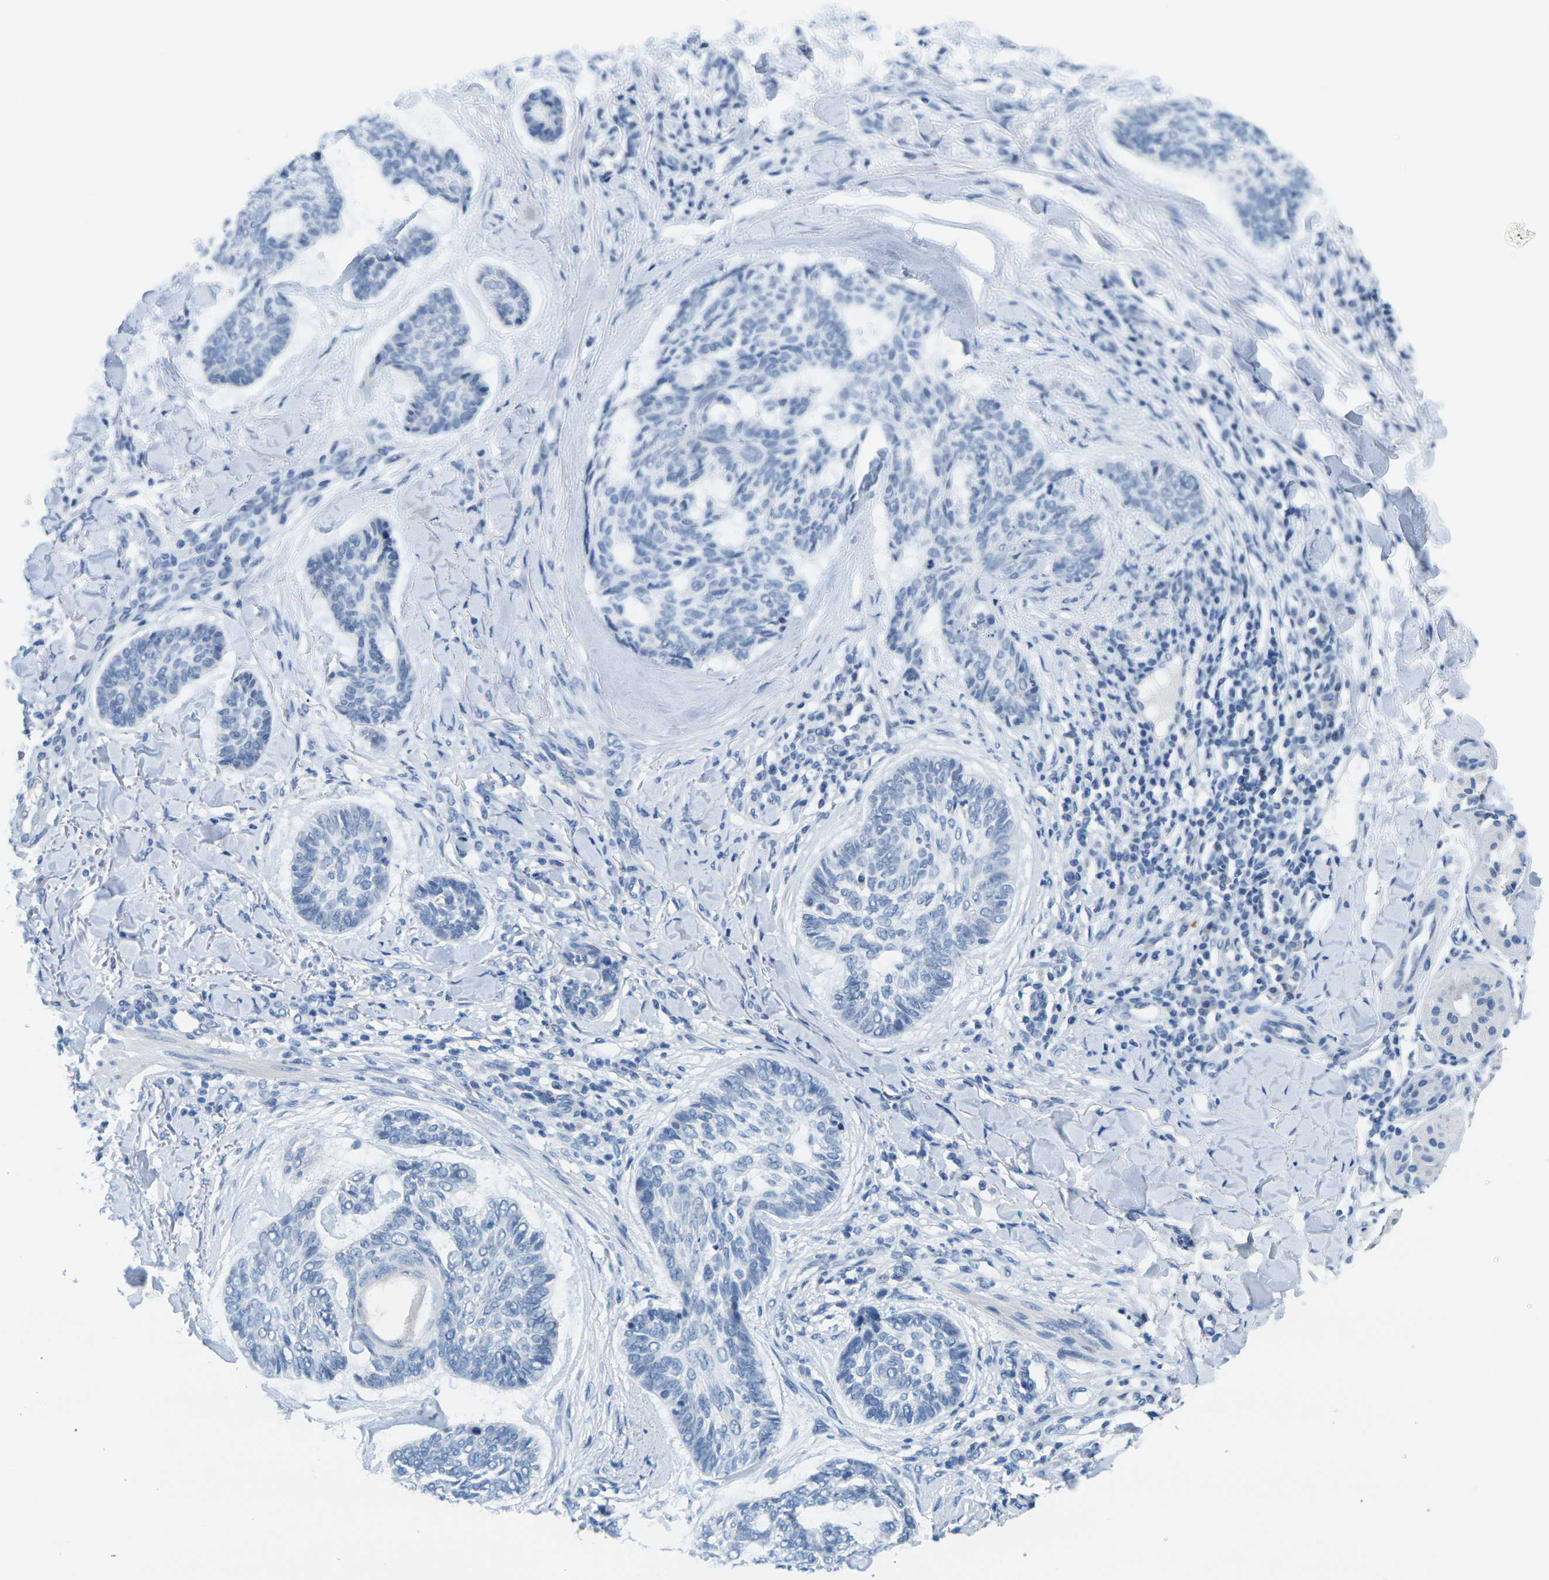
{"staining": {"intensity": "negative", "quantity": "none", "location": "none"}, "tissue": "skin cancer", "cell_type": "Tumor cells", "image_type": "cancer", "snomed": [{"axis": "morphology", "description": "Basal cell carcinoma"}, {"axis": "topography", "description": "Skin"}], "caption": "Photomicrograph shows no significant protein expression in tumor cells of skin cancer (basal cell carcinoma).", "gene": "GPR15", "patient": {"sex": "male", "age": 43}}